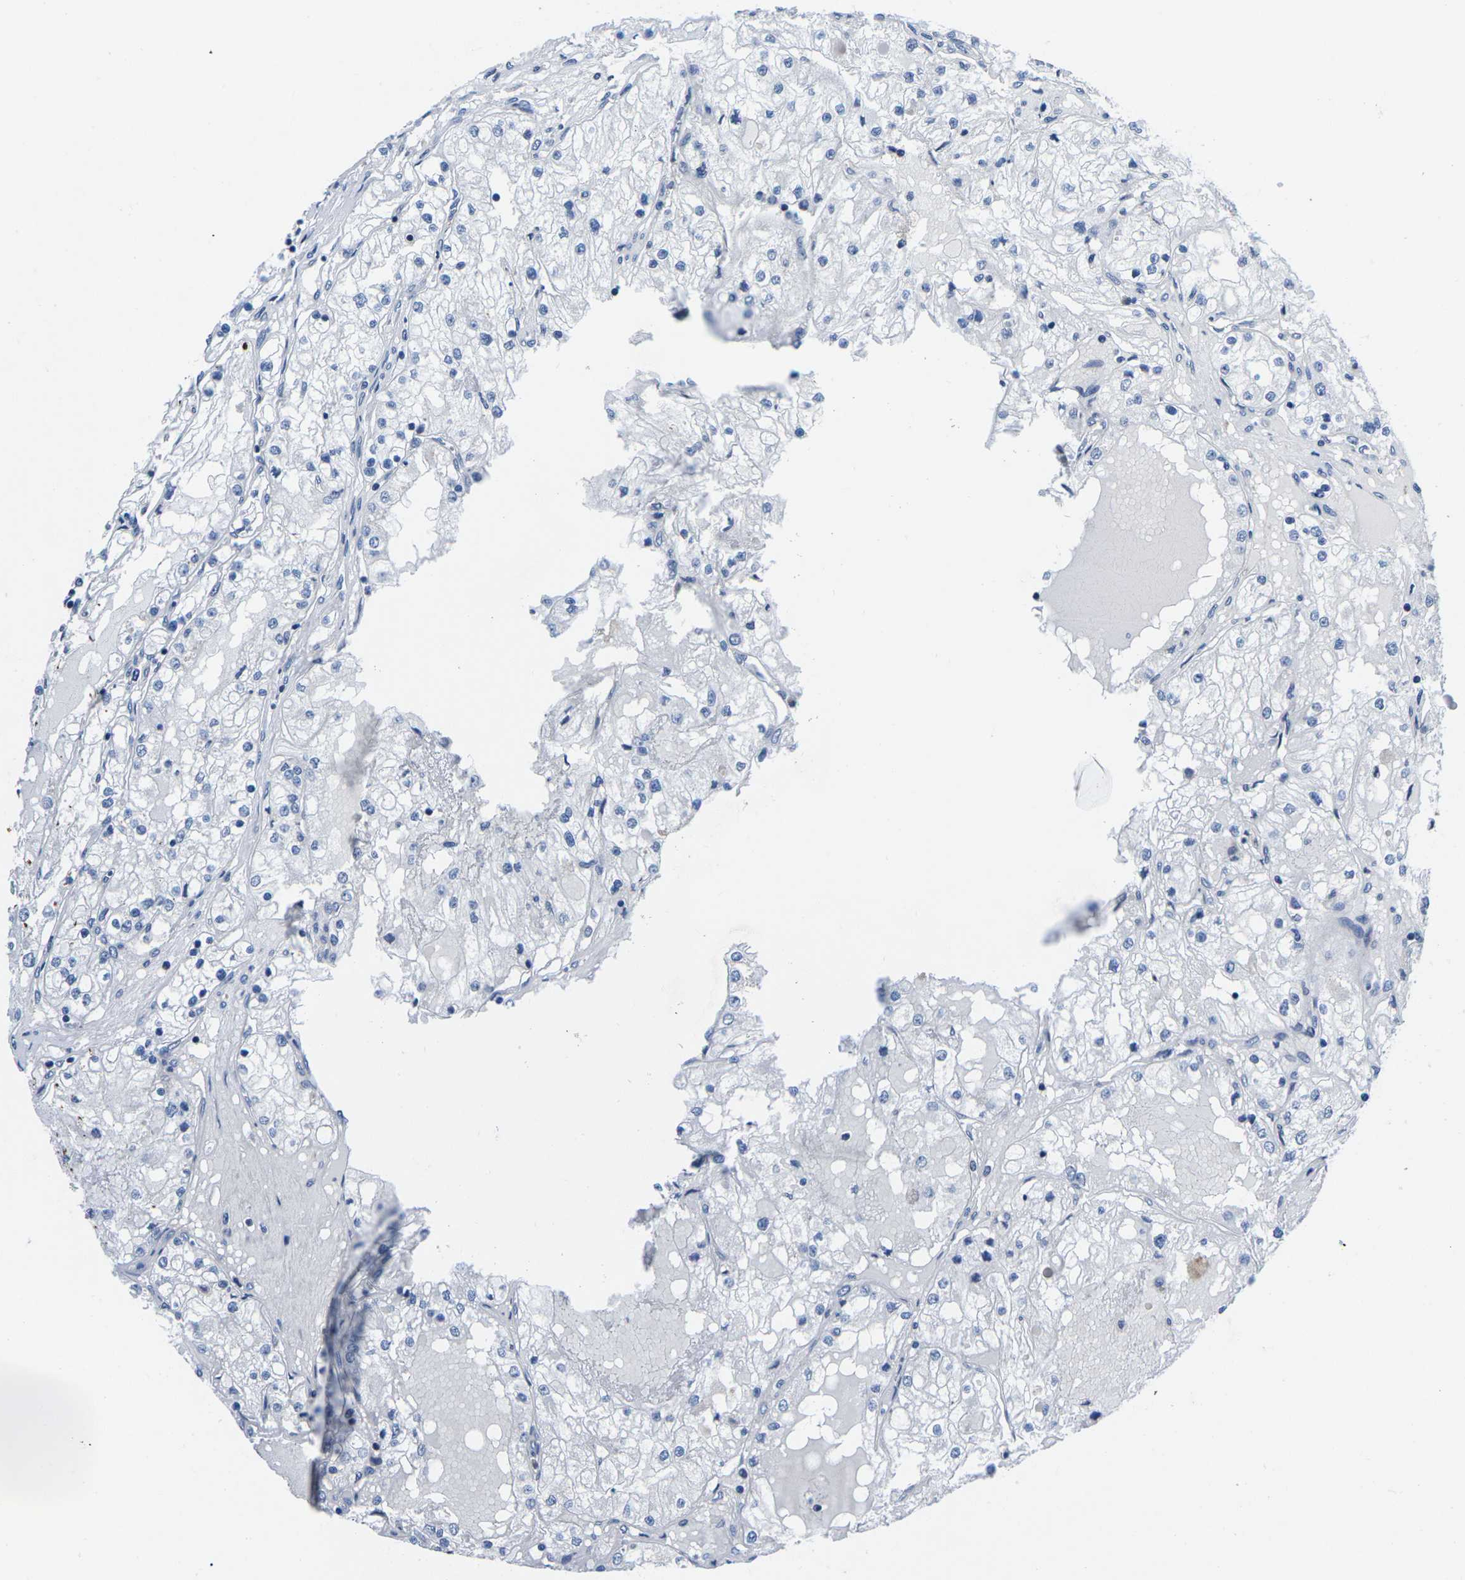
{"staining": {"intensity": "negative", "quantity": "none", "location": "none"}, "tissue": "renal cancer", "cell_type": "Tumor cells", "image_type": "cancer", "snomed": [{"axis": "morphology", "description": "Adenocarcinoma, NOS"}, {"axis": "topography", "description": "Kidney"}], "caption": "The immunohistochemistry micrograph has no significant positivity in tumor cells of renal cancer tissue.", "gene": "CDC73", "patient": {"sex": "male", "age": 68}}